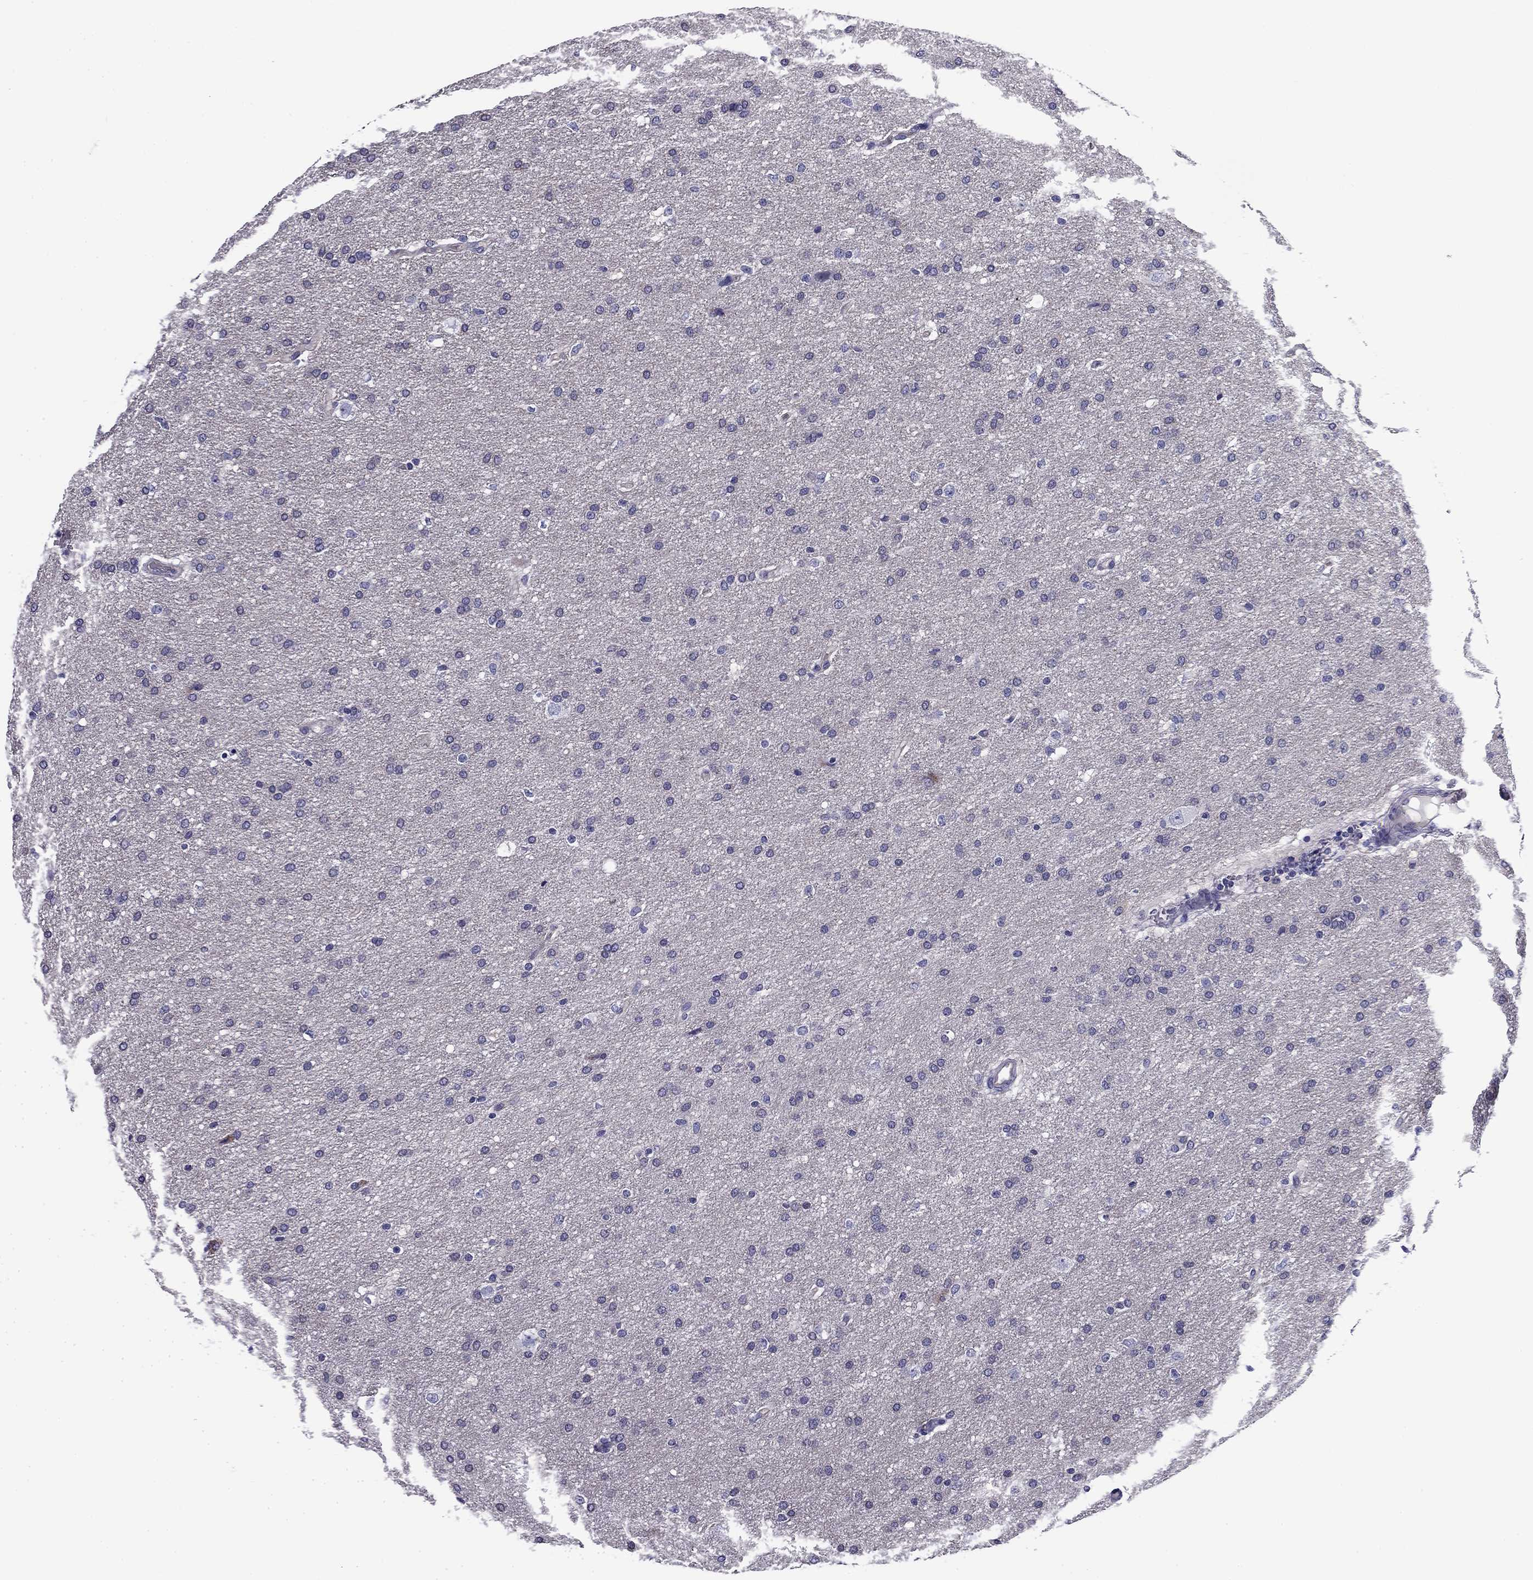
{"staining": {"intensity": "negative", "quantity": "none", "location": "none"}, "tissue": "glioma", "cell_type": "Tumor cells", "image_type": "cancer", "snomed": [{"axis": "morphology", "description": "Glioma, malignant, Low grade"}, {"axis": "topography", "description": "Brain"}], "caption": "The micrograph shows no staining of tumor cells in malignant low-grade glioma.", "gene": "FLNC", "patient": {"sex": "female", "age": 37}}